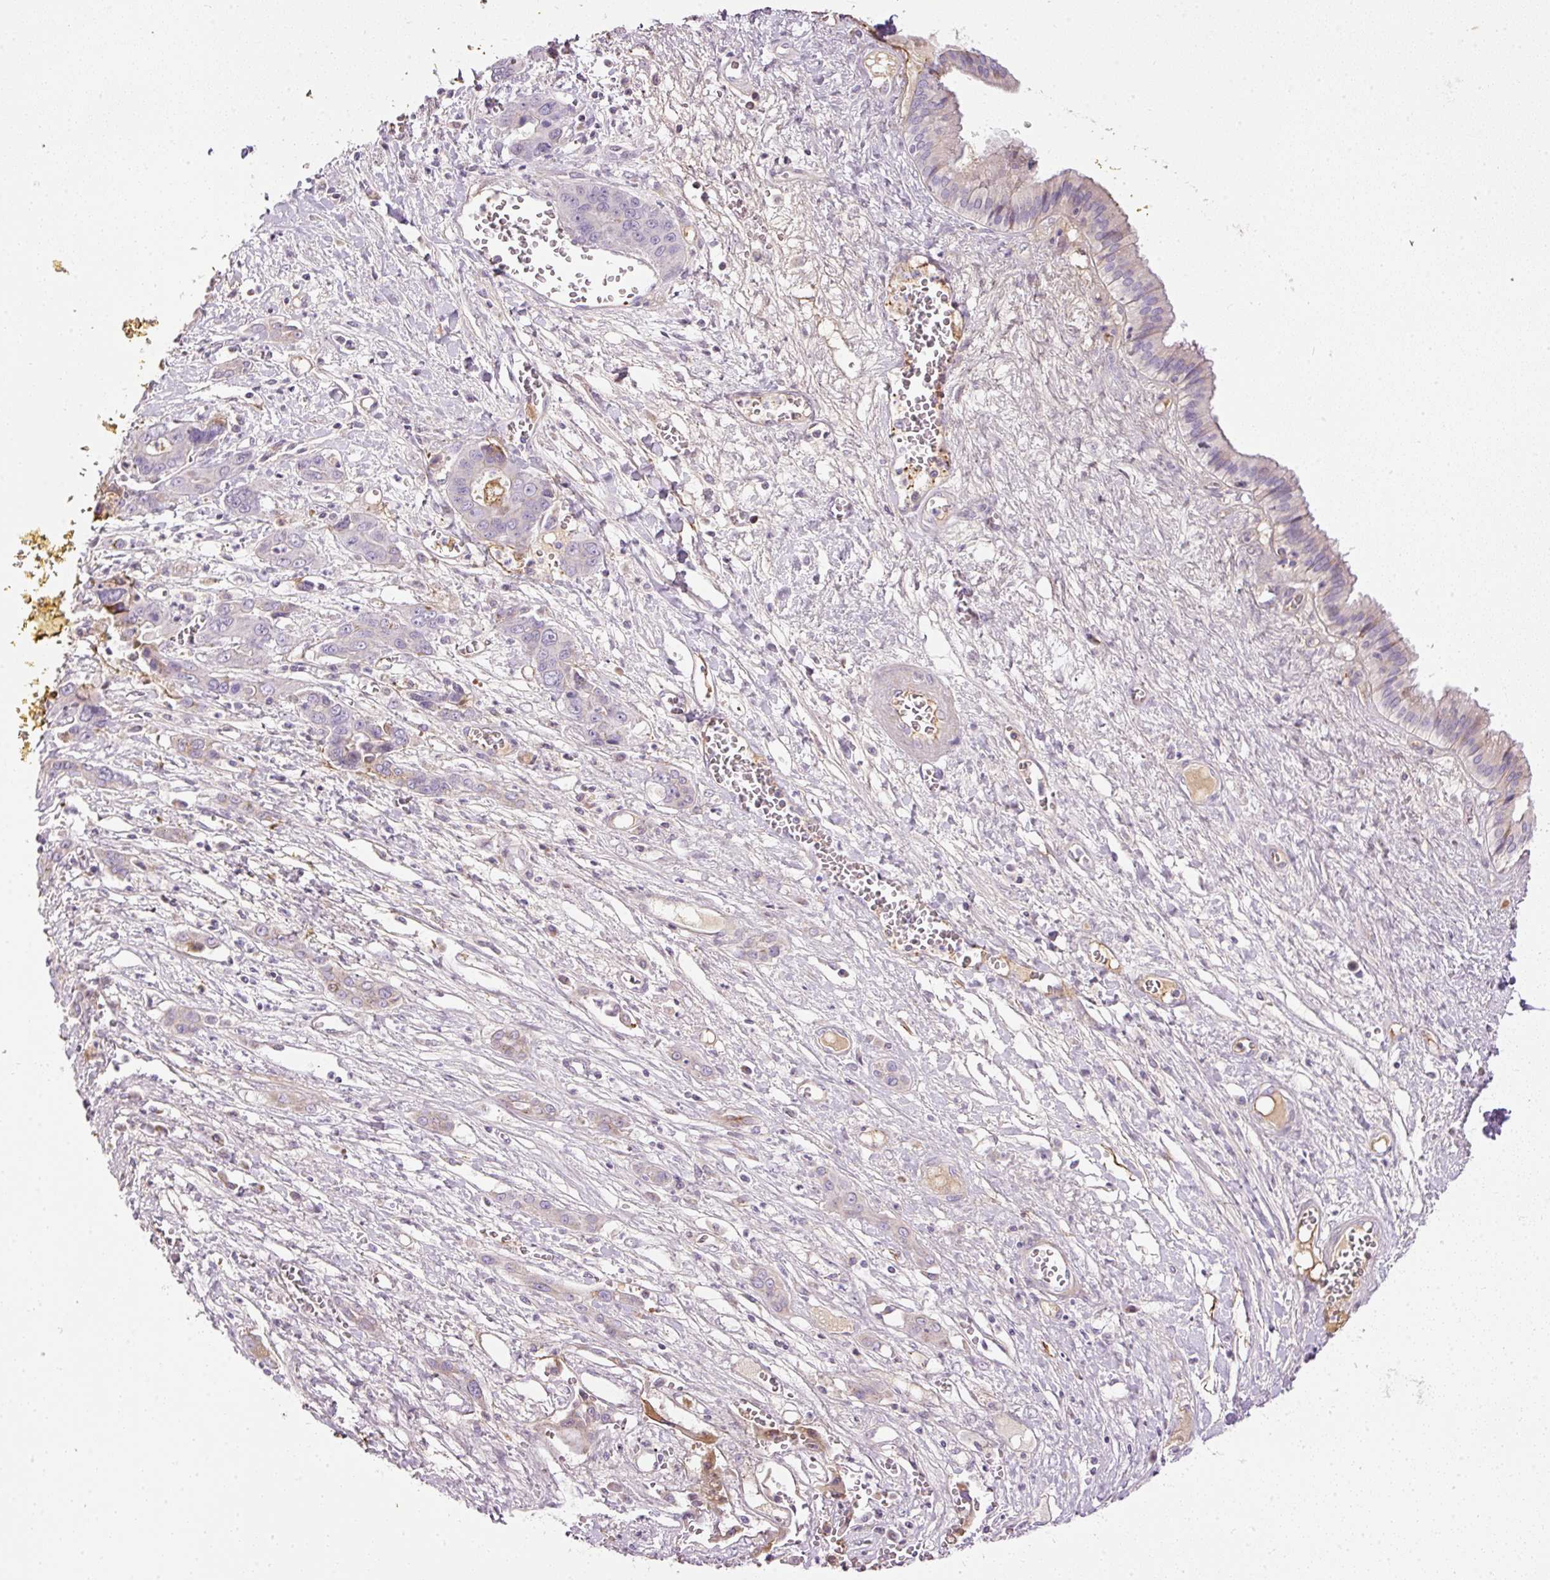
{"staining": {"intensity": "negative", "quantity": "none", "location": "none"}, "tissue": "liver cancer", "cell_type": "Tumor cells", "image_type": "cancer", "snomed": [{"axis": "morphology", "description": "Cholangiocarcinoma"}, {"axis": "topography", "description": "Liver"}], "caption": "Liver cholangiocarcinoma was stained to show a protein in brown. There is no significant positivity in tumor cells.", "gene": "KPNA5", "patient": {"sex": "male", "age": 67}}